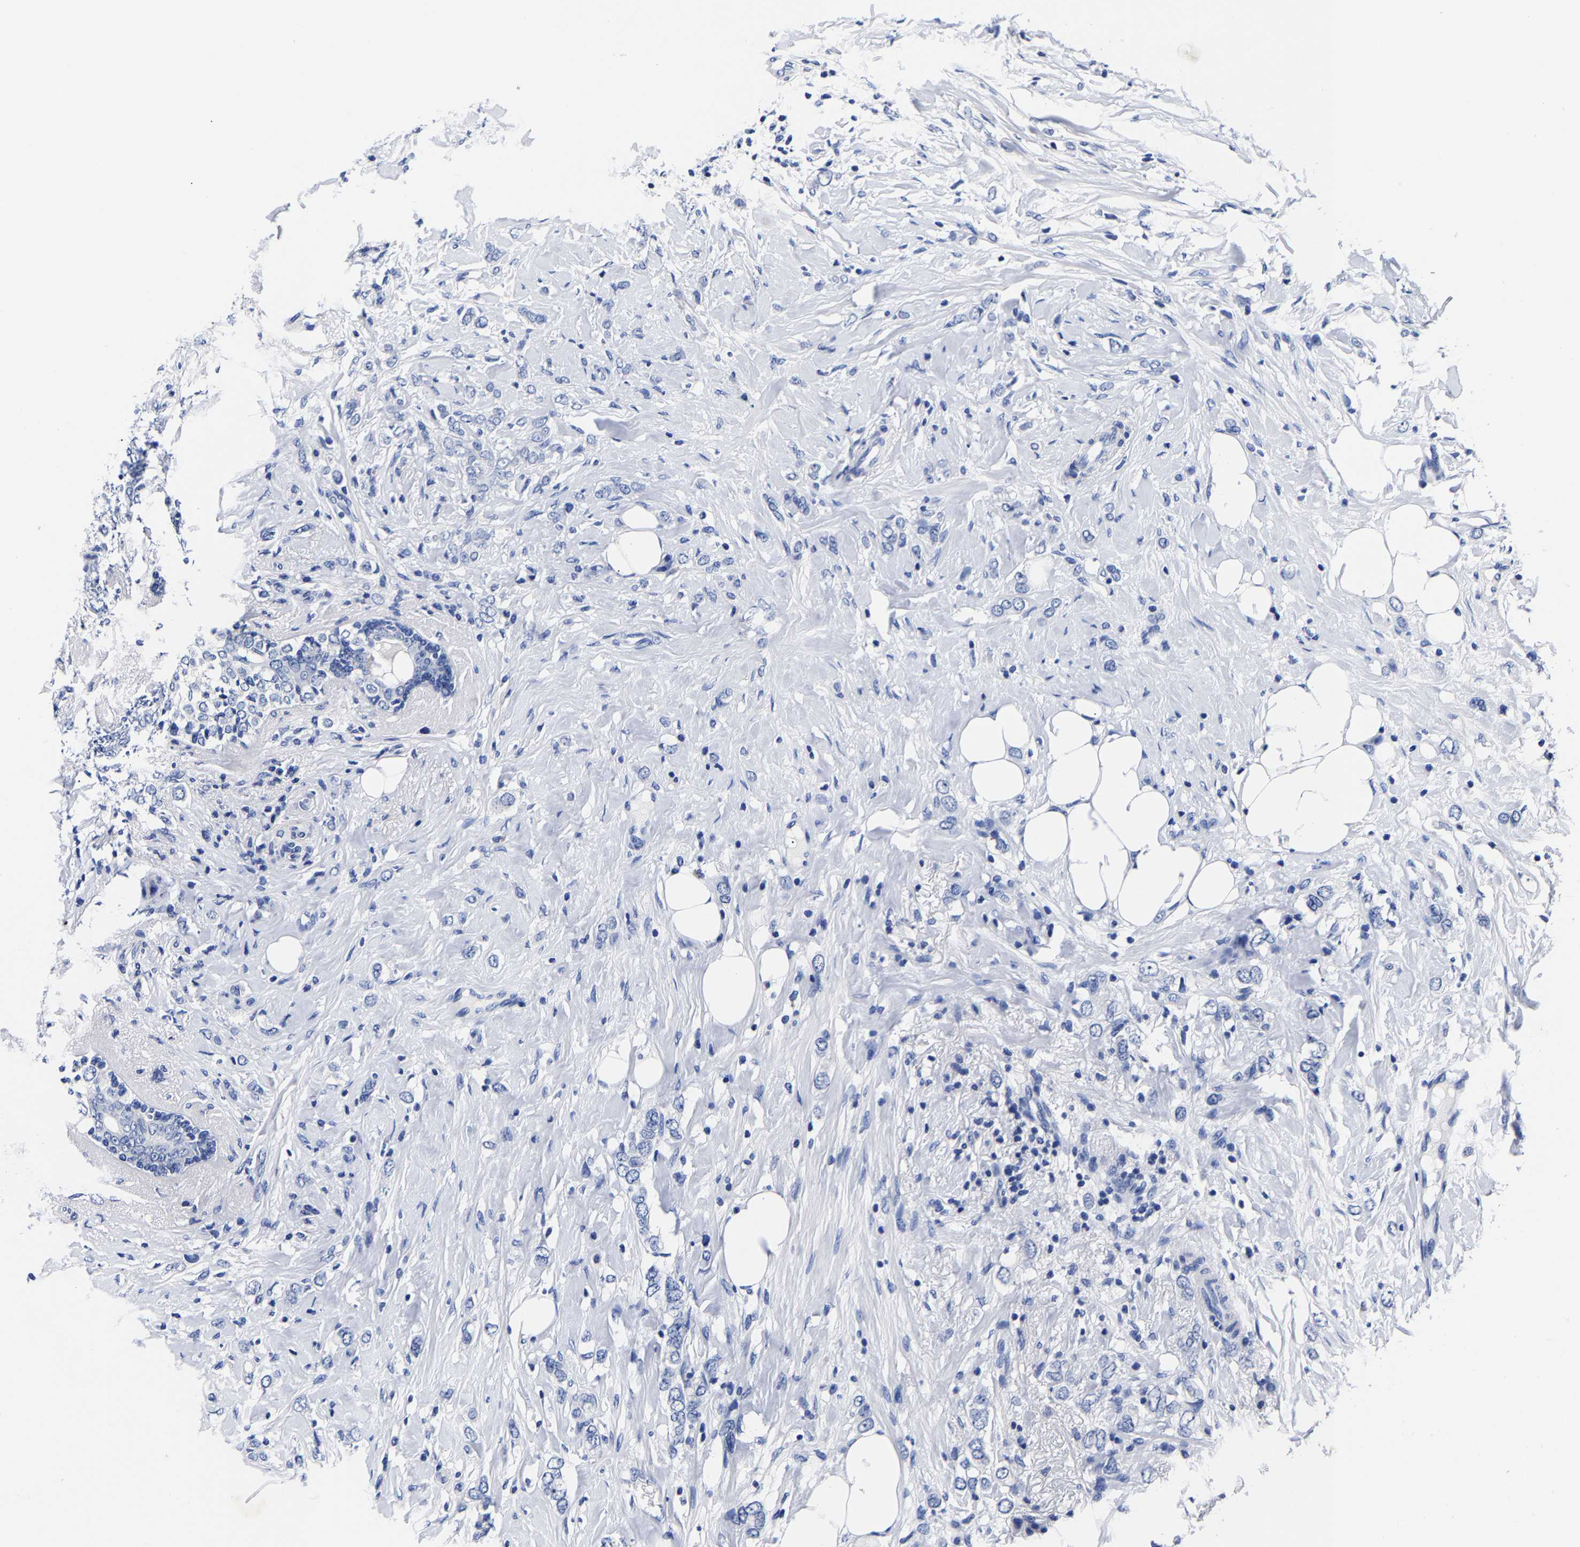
{"staining": {"intensity": "negative", "quantity": "none", "location": "none"}, "tissue": "breast cancer", "cell_type": "Tumor cells", "image_type": "cancer", "snomed": [{"axis": "morphology", "description": "Normal tissue, NOS"}, {"axis": "morphology", "description": "Lobular carcinoma"}, {"axis": "topography", "description": "Breast"}], "caption": "Tumor cells show no significant protein staining in lobular carcinoma (breast).", "gene": "CPA2", "patient": {"sex": "female", "age": 47}}